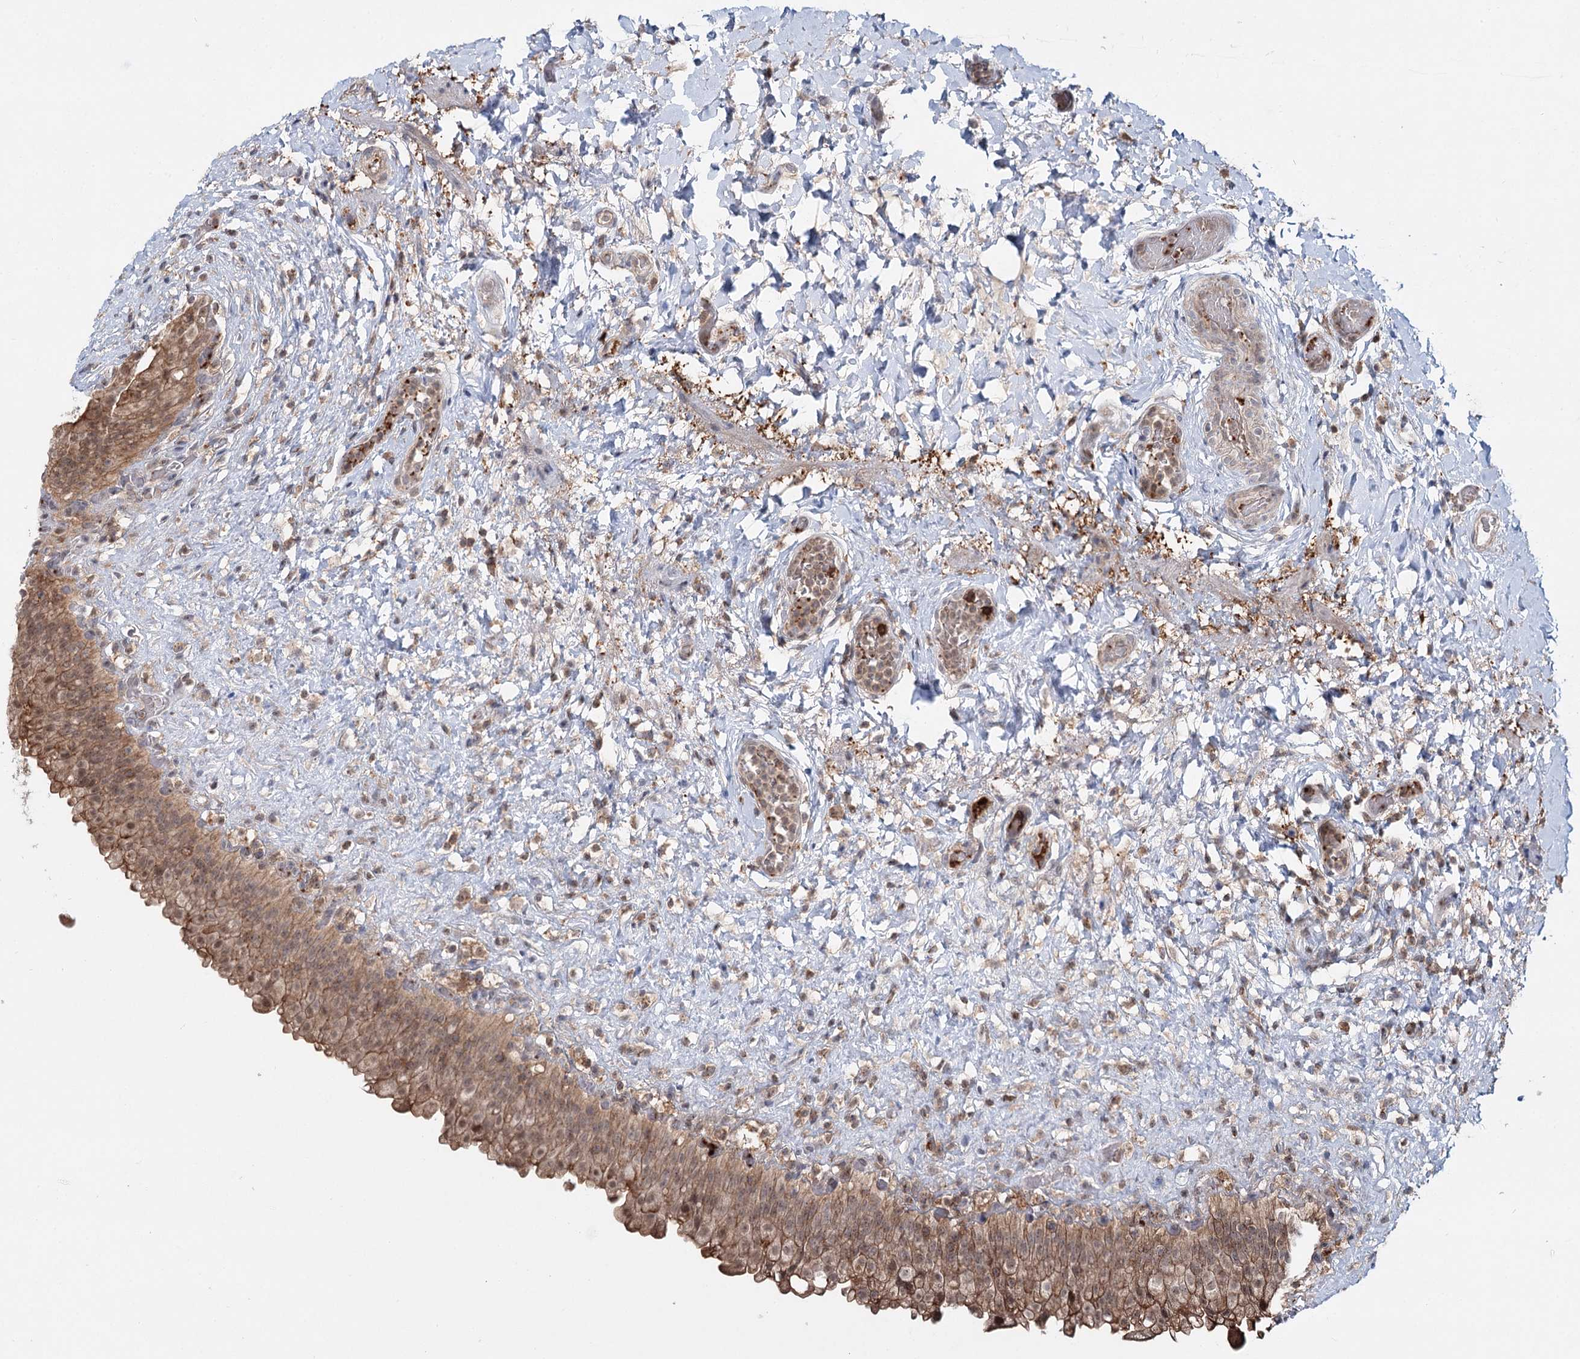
{"staining": {"intensity": "moderate", "quantity": ">75%", "location": "cytoplasmic/membranous,nuclear"}, "tissue": "urinary bladder", "cell_type": "Urothelial cells", "image_type": "normal", "snomed": [{"axis": "morphology", "description": "Normal tissue, NOS"}, {"axis": "topography", "description": "Urinary bladder"}], "caption": "This histopathology image demonstrates IHC staining of normal urinary bladder, with medium moderate cytoplasmic/membranous,nuclear expression in about >75% of urothelial cells.", "gene": "WDR44", "patient": {"sex": "female", "age": 27}}